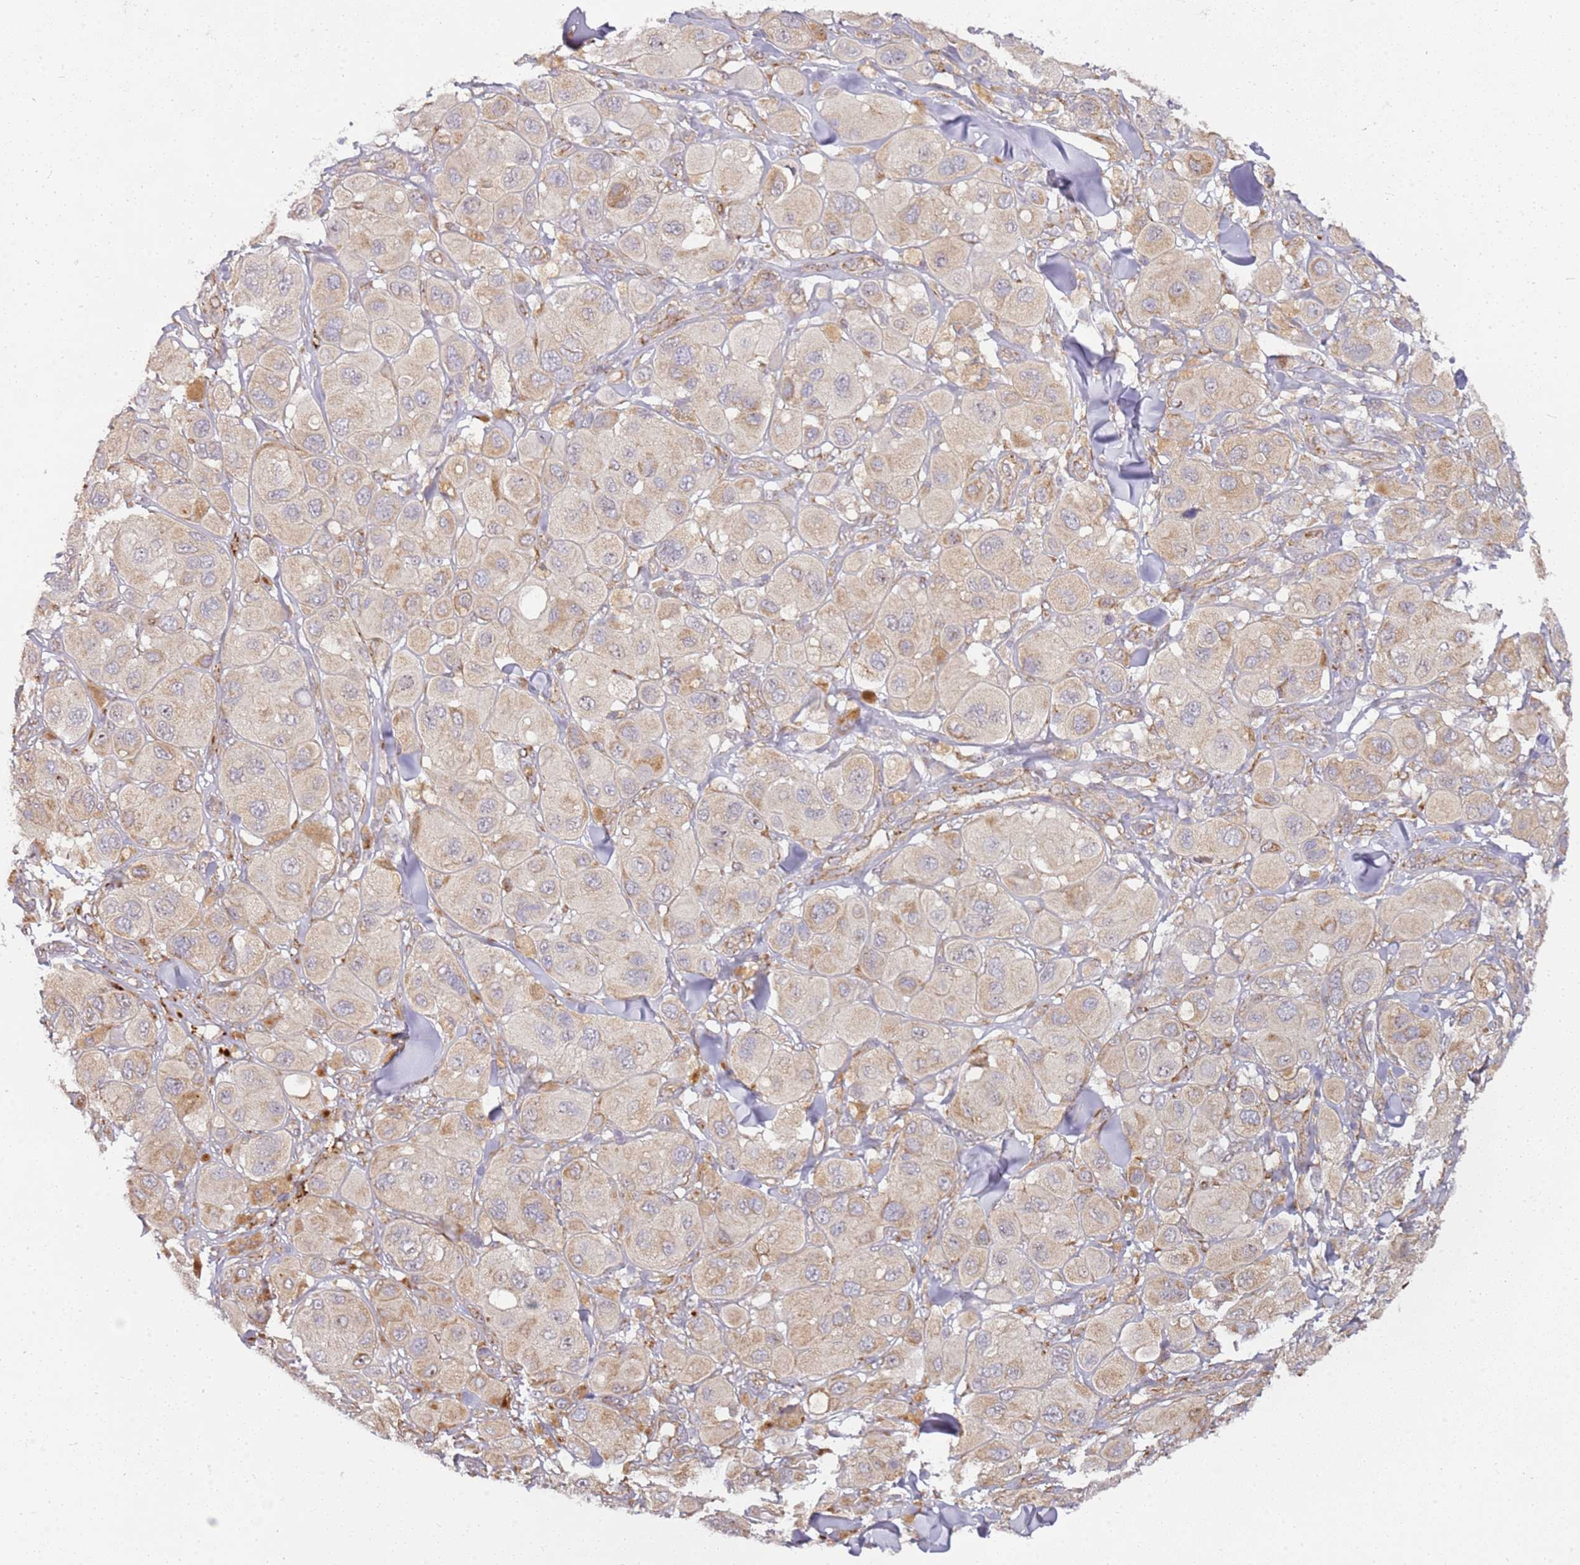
{"staining": {"intensity": "weak", "quantity": "<25%", "location": "cytoplasmic/membranous"}, "tissue": "melanoma", "cell_type": "Tumor cells", "image_type": "cancer", "snomed": [{"axis": "morphology", "description": "Malignant melanoma, Metastatic site"}, {"axis": "topography", "description": "Skin"}], "caption": "An image of melanoma stained for a protein exhibits no brown staining in tumor cells.", "gene": "GRAP", "patient": {"sex": "male", "age": 41}}